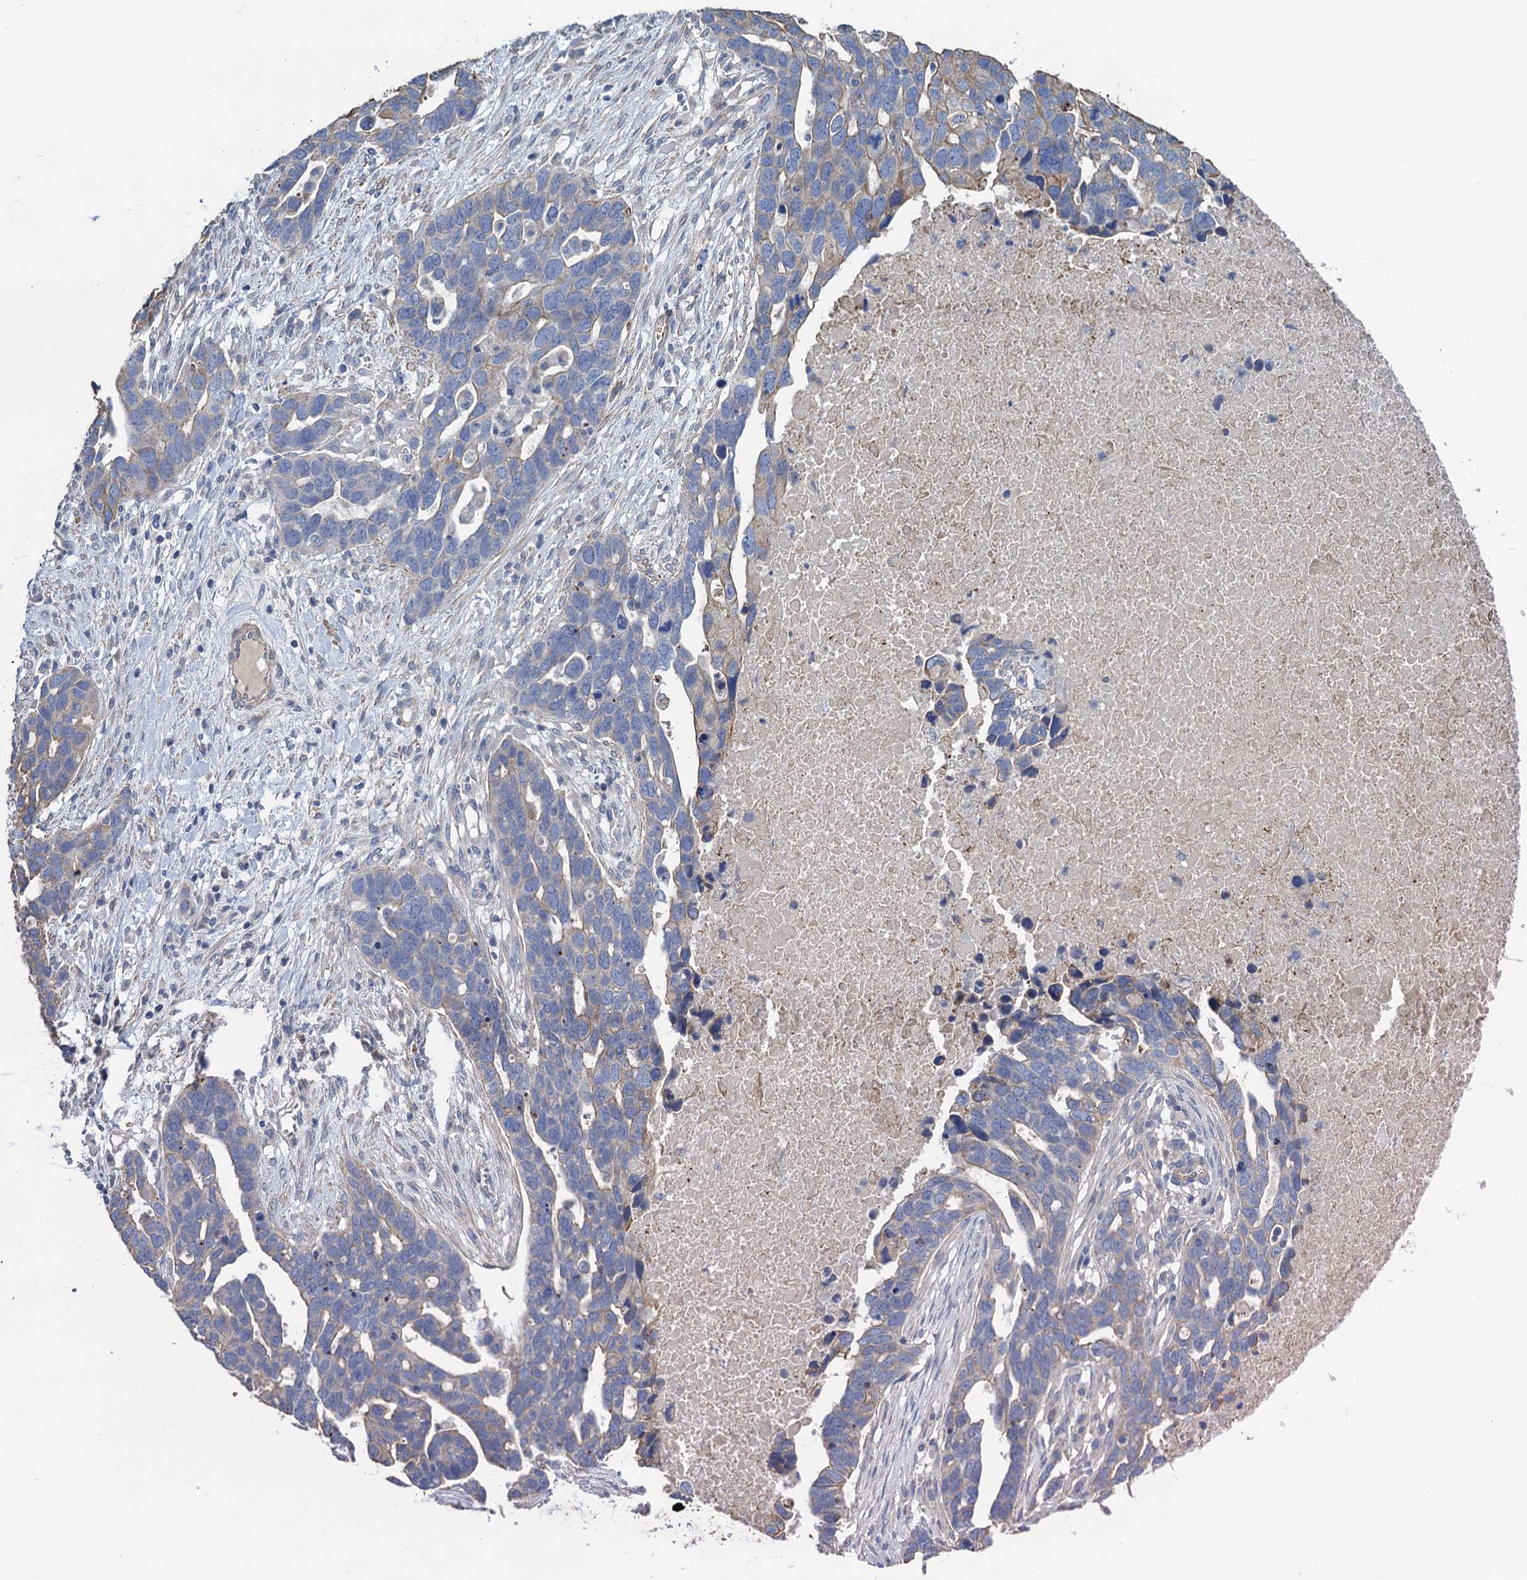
{"staining": {"intensity": "weak", "quantity": "25%-75%", "location": "cytoplasmic/membranous"}, "tissue": "ovarian cancer", "cell_type": "Tumor cells", "image_type": "cancer", "snomed": [{"axis": "morphology", "description": "Cystadenocarcinoma, serous, NOS"}, {"axis": "topography", "description": "Ovary"}], "caption": "A brown stain highlights weak cytoplasmic/membranous positivity of a protein in ovarian cancer (serous cystadenocarcinoma) tumor cells.", "gene": "SMCO3", "patient": {"sex": "female", "age": 54}}